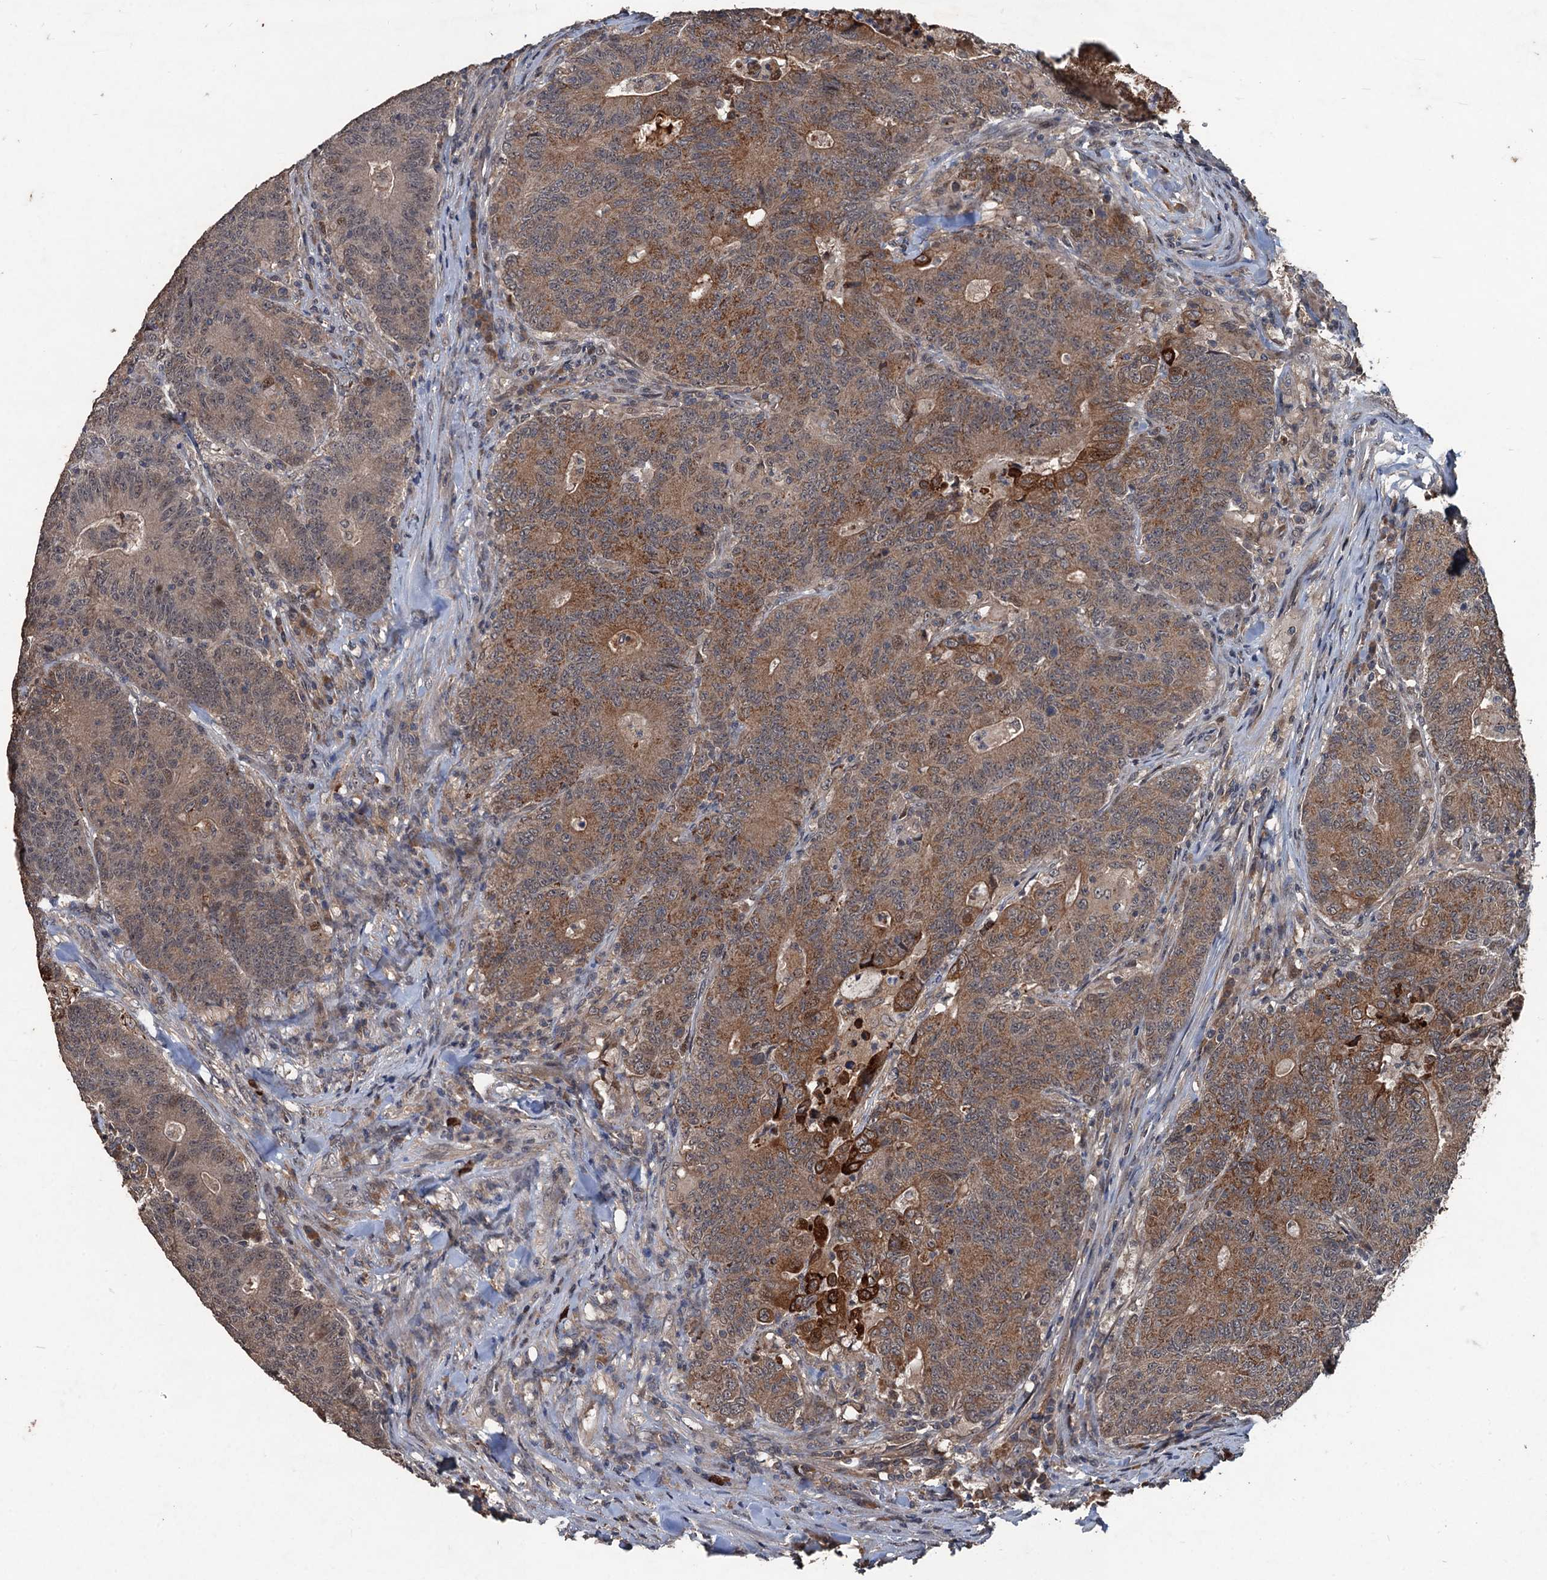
{"staining": {"intensity": "moderate", "quantity": ">75%", "location": "cytoplasmic/membranous"}, "tissue": "colorectal cancer", "cell_type": "Tumor cells", "image_type": "cancer", "snomed": [{"axis": "morphology", "description": "Adenocarcinoma, NOS"}, {"axis": "topography", "description": "Colon"}], "caption": "Human adenocarcinoma (colorectal) stained with a protein marker exhibits moderate staining in tumor cells.", "gene": "ZNF438", "patient": {"sex": "female", "age": 75}}